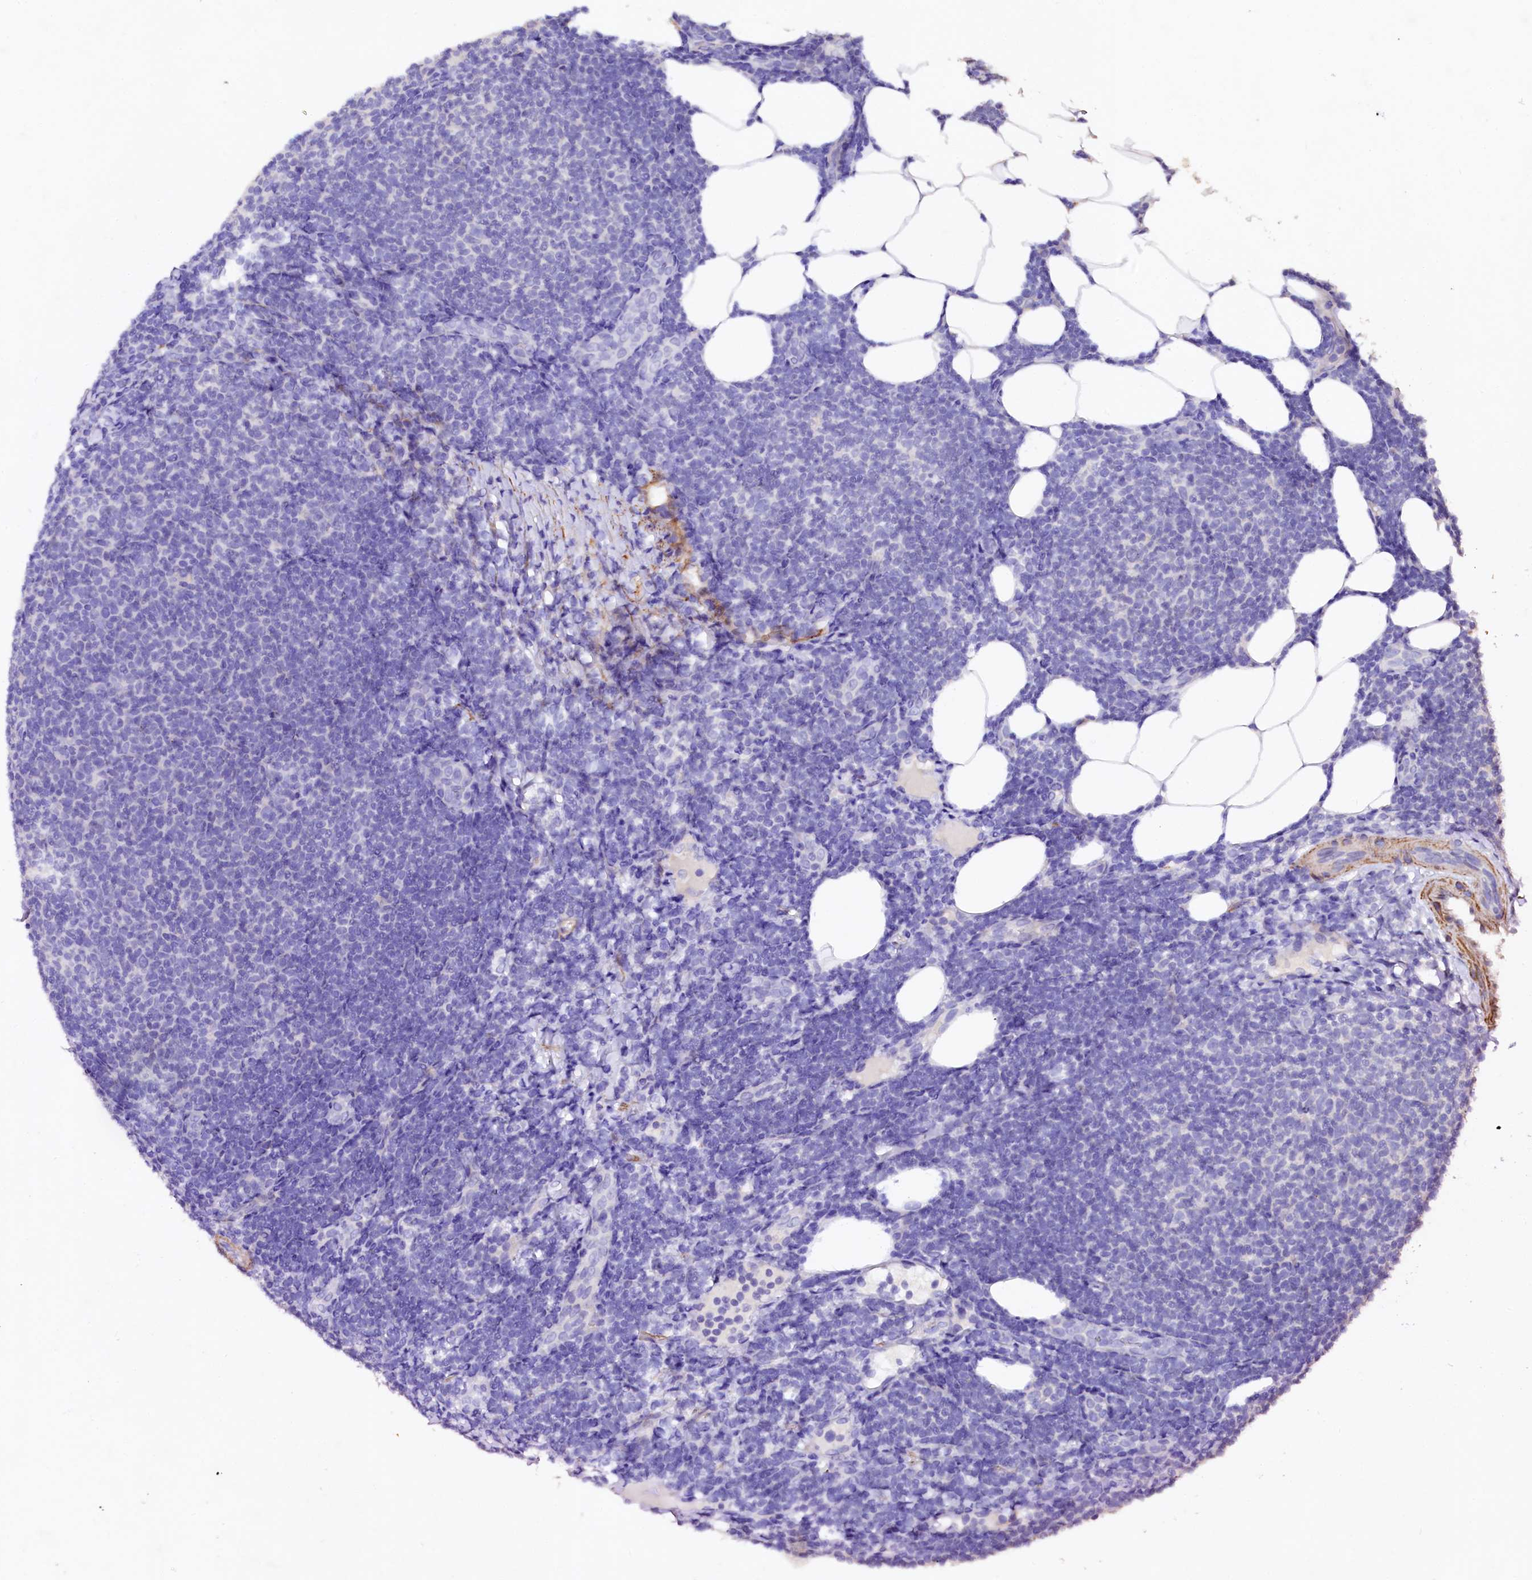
{"staining": {"intensity": "negative", "quantity": "none", "location": "none"}, "tissue": "lymphoma", "cell_type": "Tumor cells", "image_type": "cancer", "snomed": [{"axis": "morphology", "description": "Malignant lymphoma, non-Hodgkin's type, Low grade"}, {"axis": "topography", "description": "Lymph node"}], "caption": "Tumor cells are negative for brown protein staining in low-grade malignant lymphoma, non-Hodgkin's type.", "gene": "VPS36", "patient": {"sex": "male", "age": 66}}